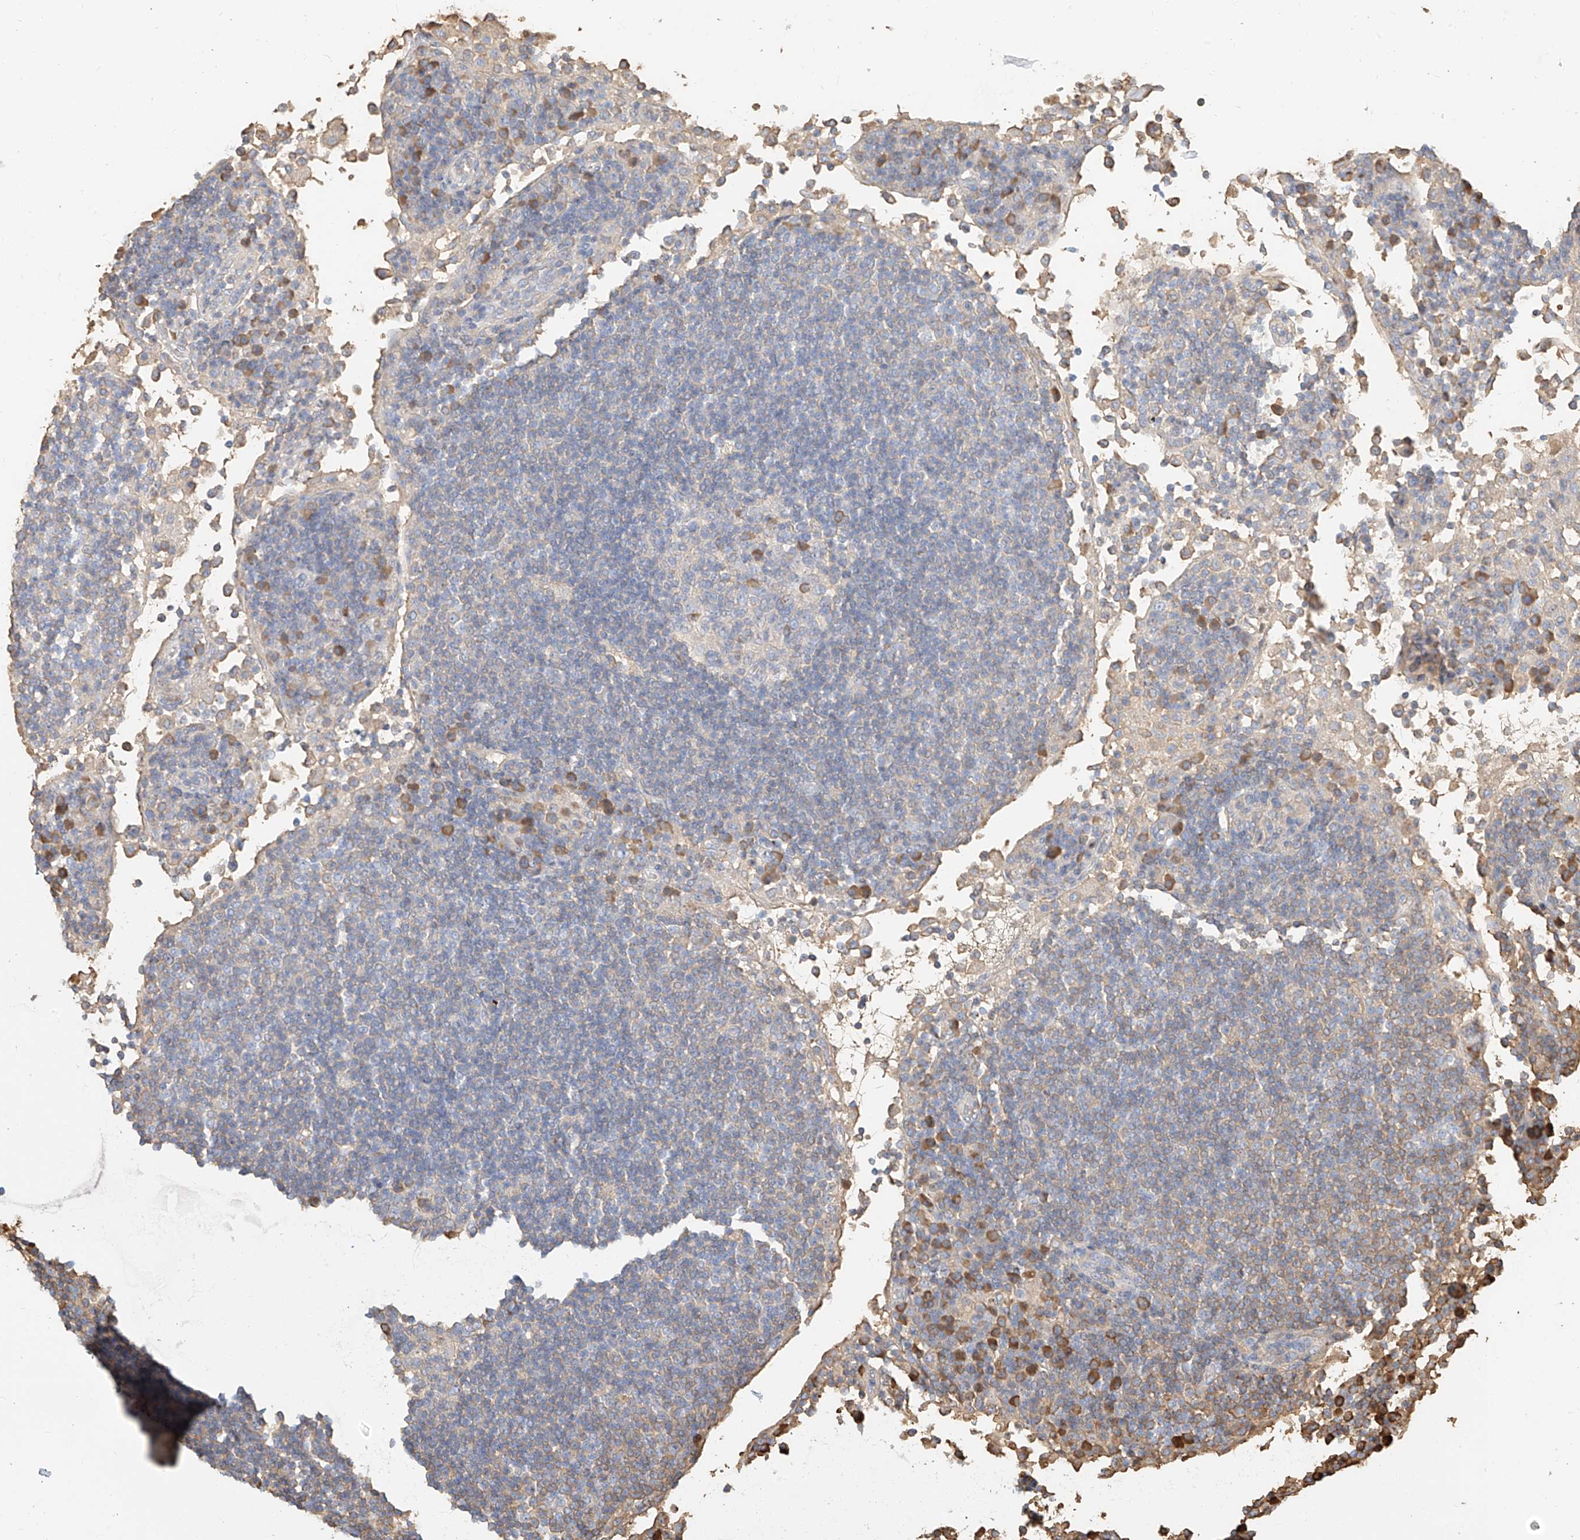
{"staining": {"intensity": "moderate", "quantity": "<25%", "location": "cytoplasmic/membranous"}, "tissue": "lymph node", "cell_type": "Germinal center cells", "image_type": "normal", "snomed": [{"axis": "morphology", "description": "Normal tissue, NOS"}, {"axis": "topography", "description": "Lymph node"}], "caption": "An immunohistochemistry (IHC) histopathology image of unremarkable tissue is shown. Protein staining in brown highlights moderate cytoplasmic/membranous positivity in lymph node within germinal center cells.", "gene": "ZFP30", "patient": {"sex": "female", "age": 53}}